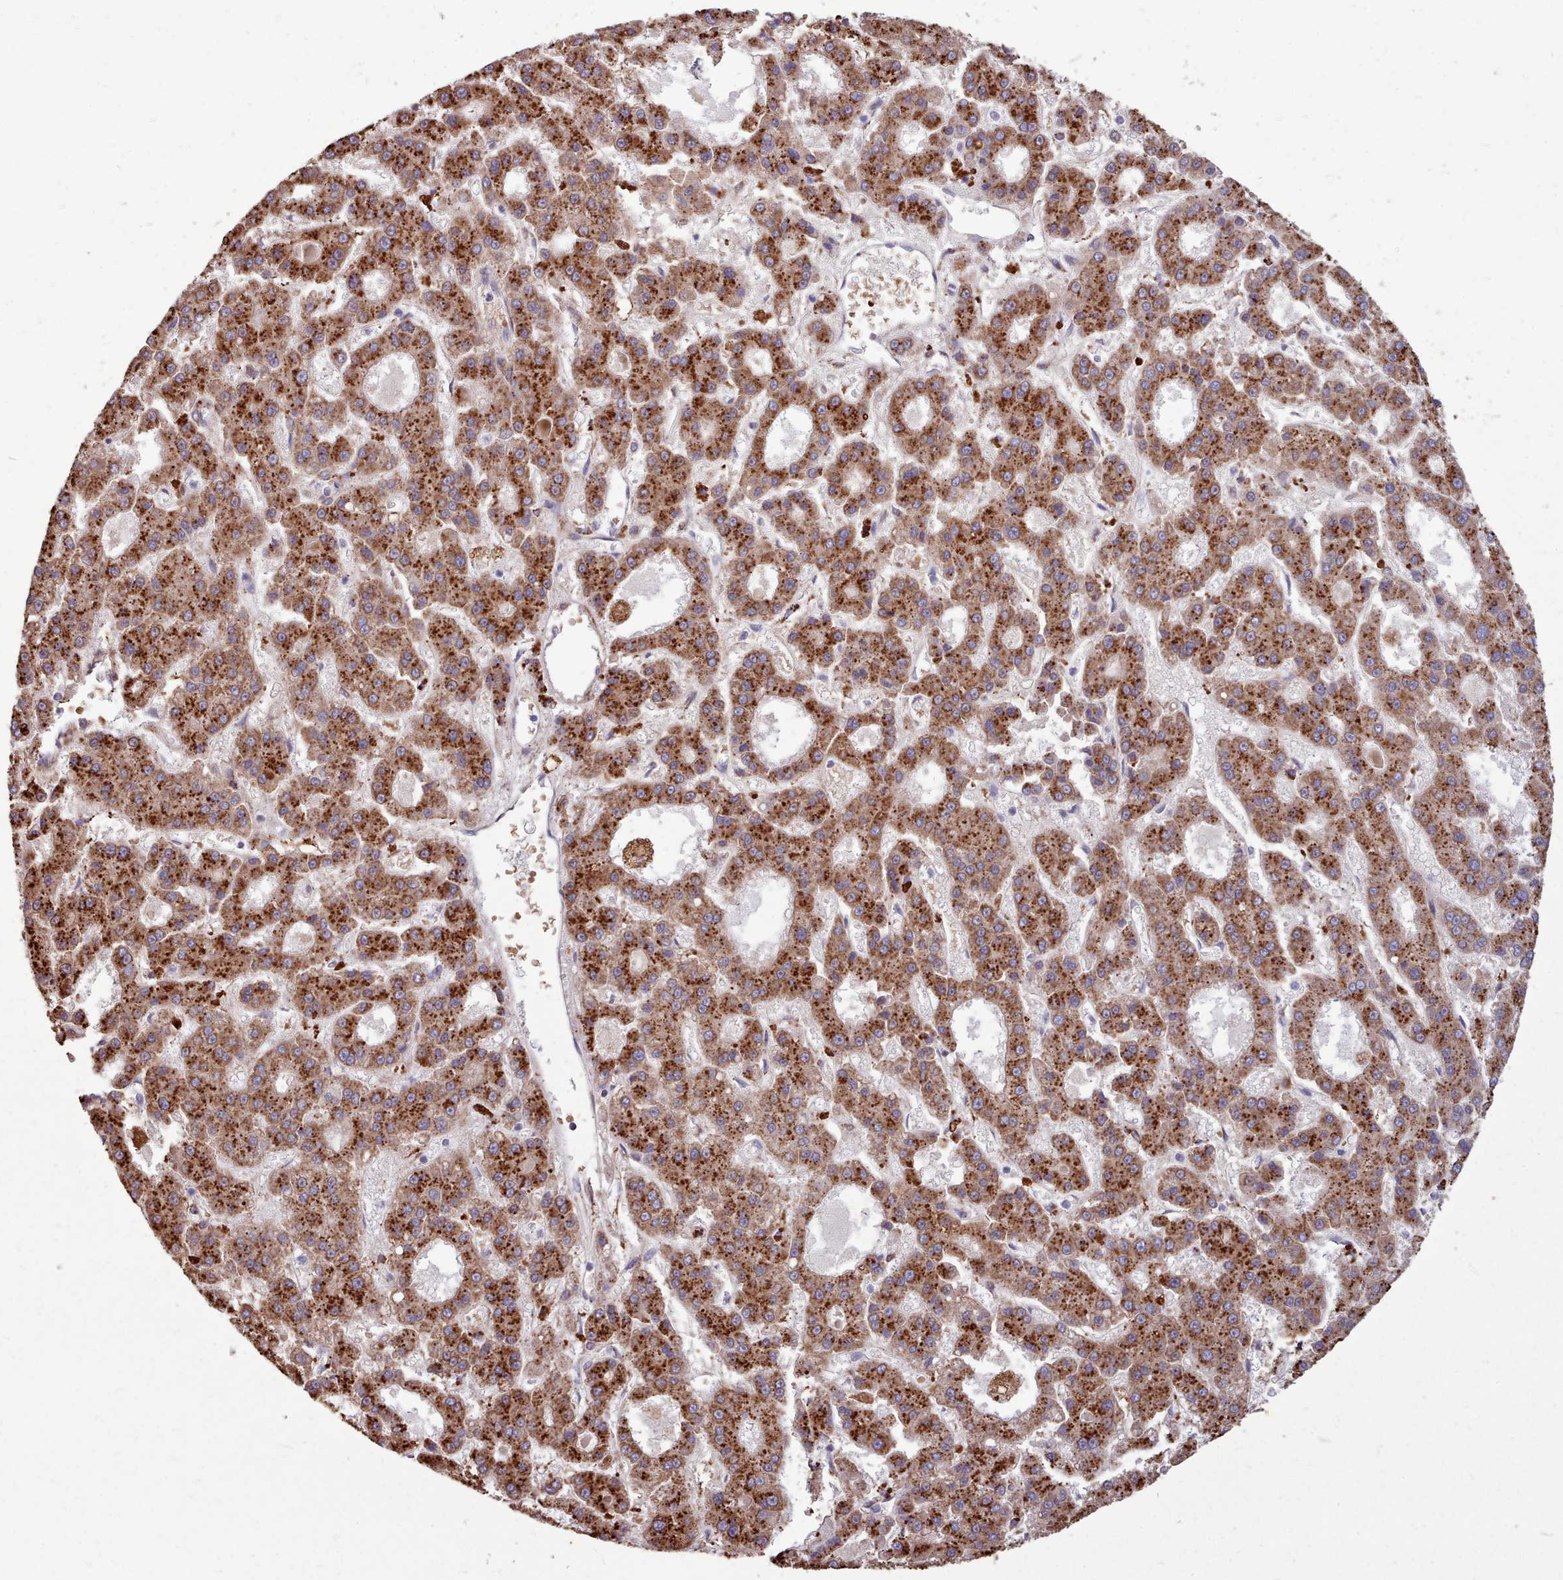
{"staining": {"intensity": "strong", "quantity": ">75%", "location": "cytoplasmic/membranous"}, "tissue": "liver cancer", "cell_type": "Tumor cells", "image_type": "cancer", "snomed": [{"axis": "morphology", "description": "Carcinoma, Hepatocellular, NOS"}, {"axis": "topography", "description": "Liver"}], "caption": "Human hepatocellular carcinoma (liver) stained with a protein marker reveals strong staining in tumor cells.", "gene": "PACSIN3", "patient": {"sex": "male", "age": 70}}